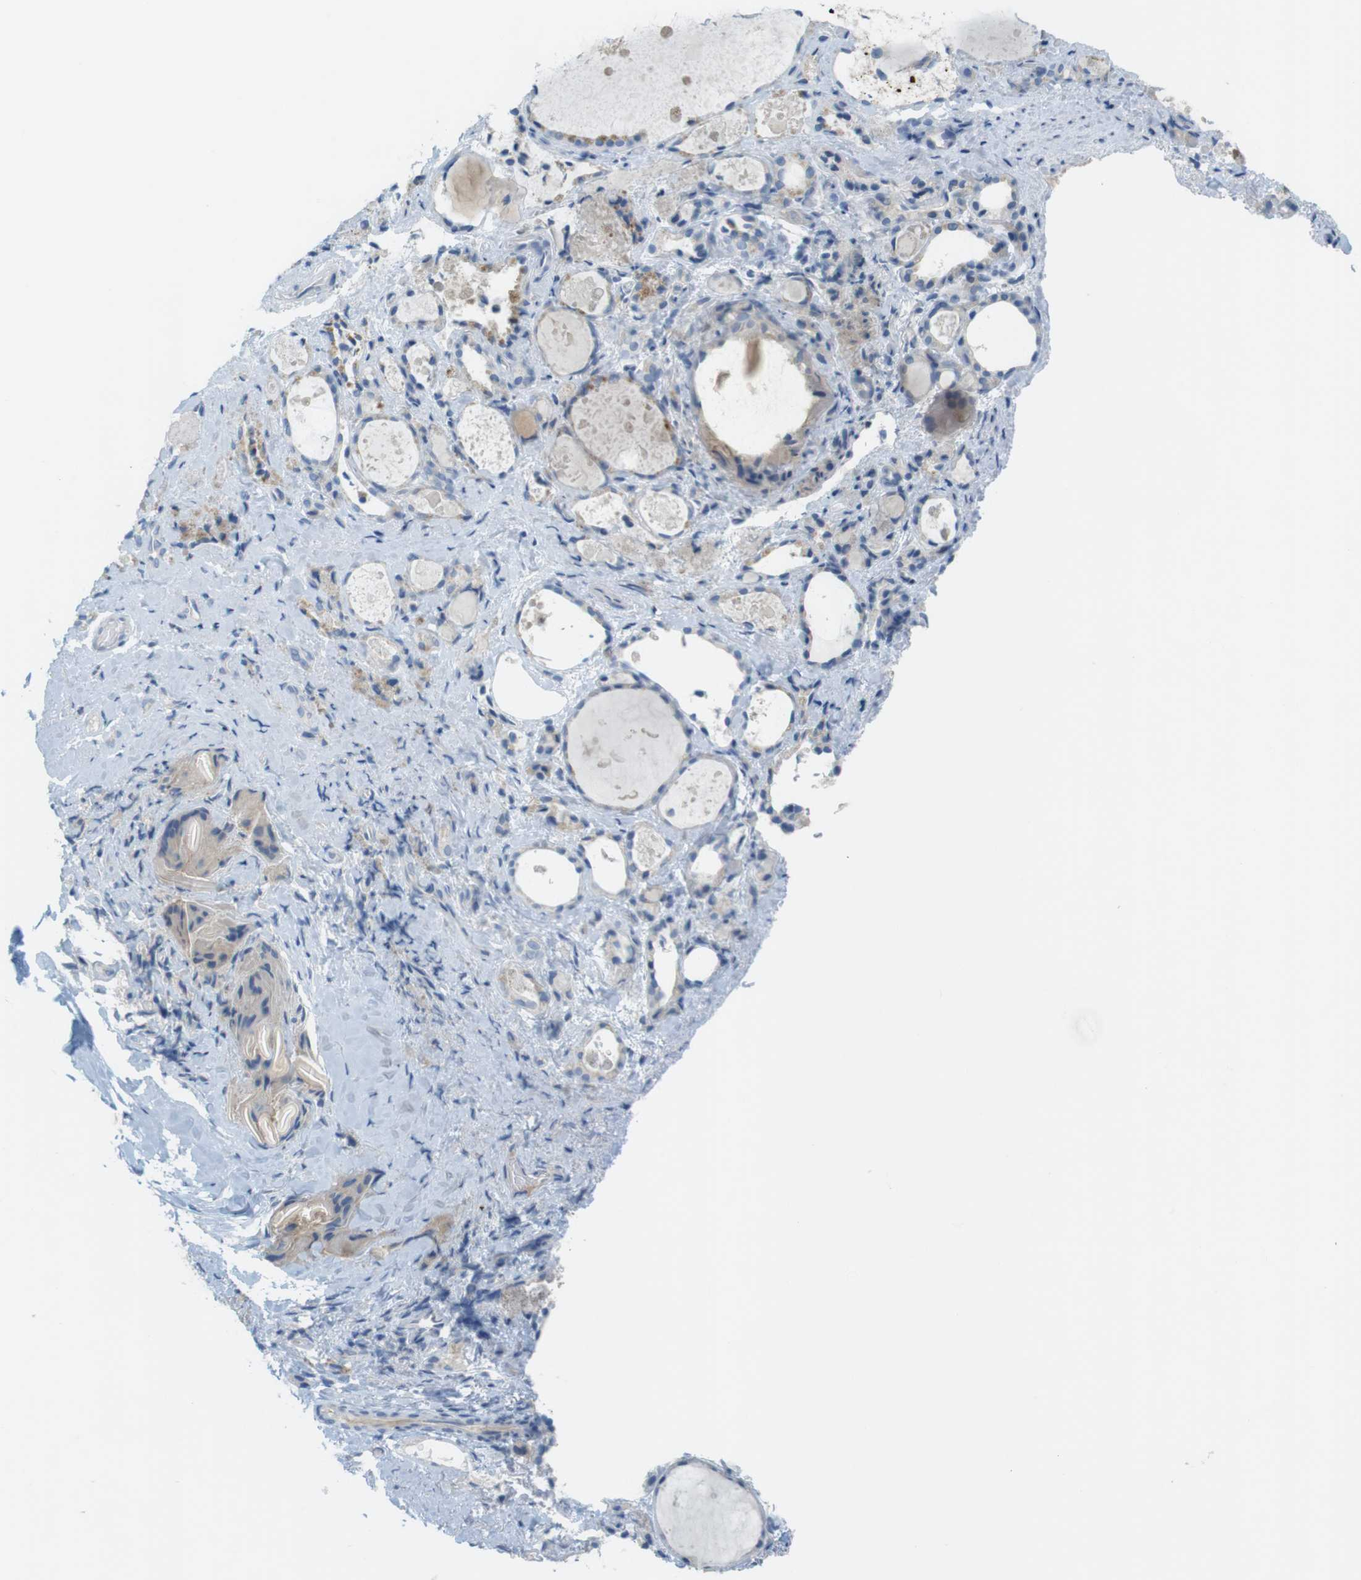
{"staining": {"intensity": "weak", "quantity": "25%-75%", "location": "cytoplasmic/membranous"}, "tissue": "thyroid gland", "cell_type": "Glandular cells", "image_type": "normal", "snomed": [{"axis": "morphology", "description": "Normal tissue, NOS"}, {"axis": "topography", "description": "Thyroid gland"}], "caption": "Immunohistochemical staining of benign human thyroid gland exhibits 25%-75% levels of weak cytoplasmic/membranous protein staining in about 25%-75% of glandular cells.", "gene": "MUC5B", "patient": {"sex": "female", "age": 75}}